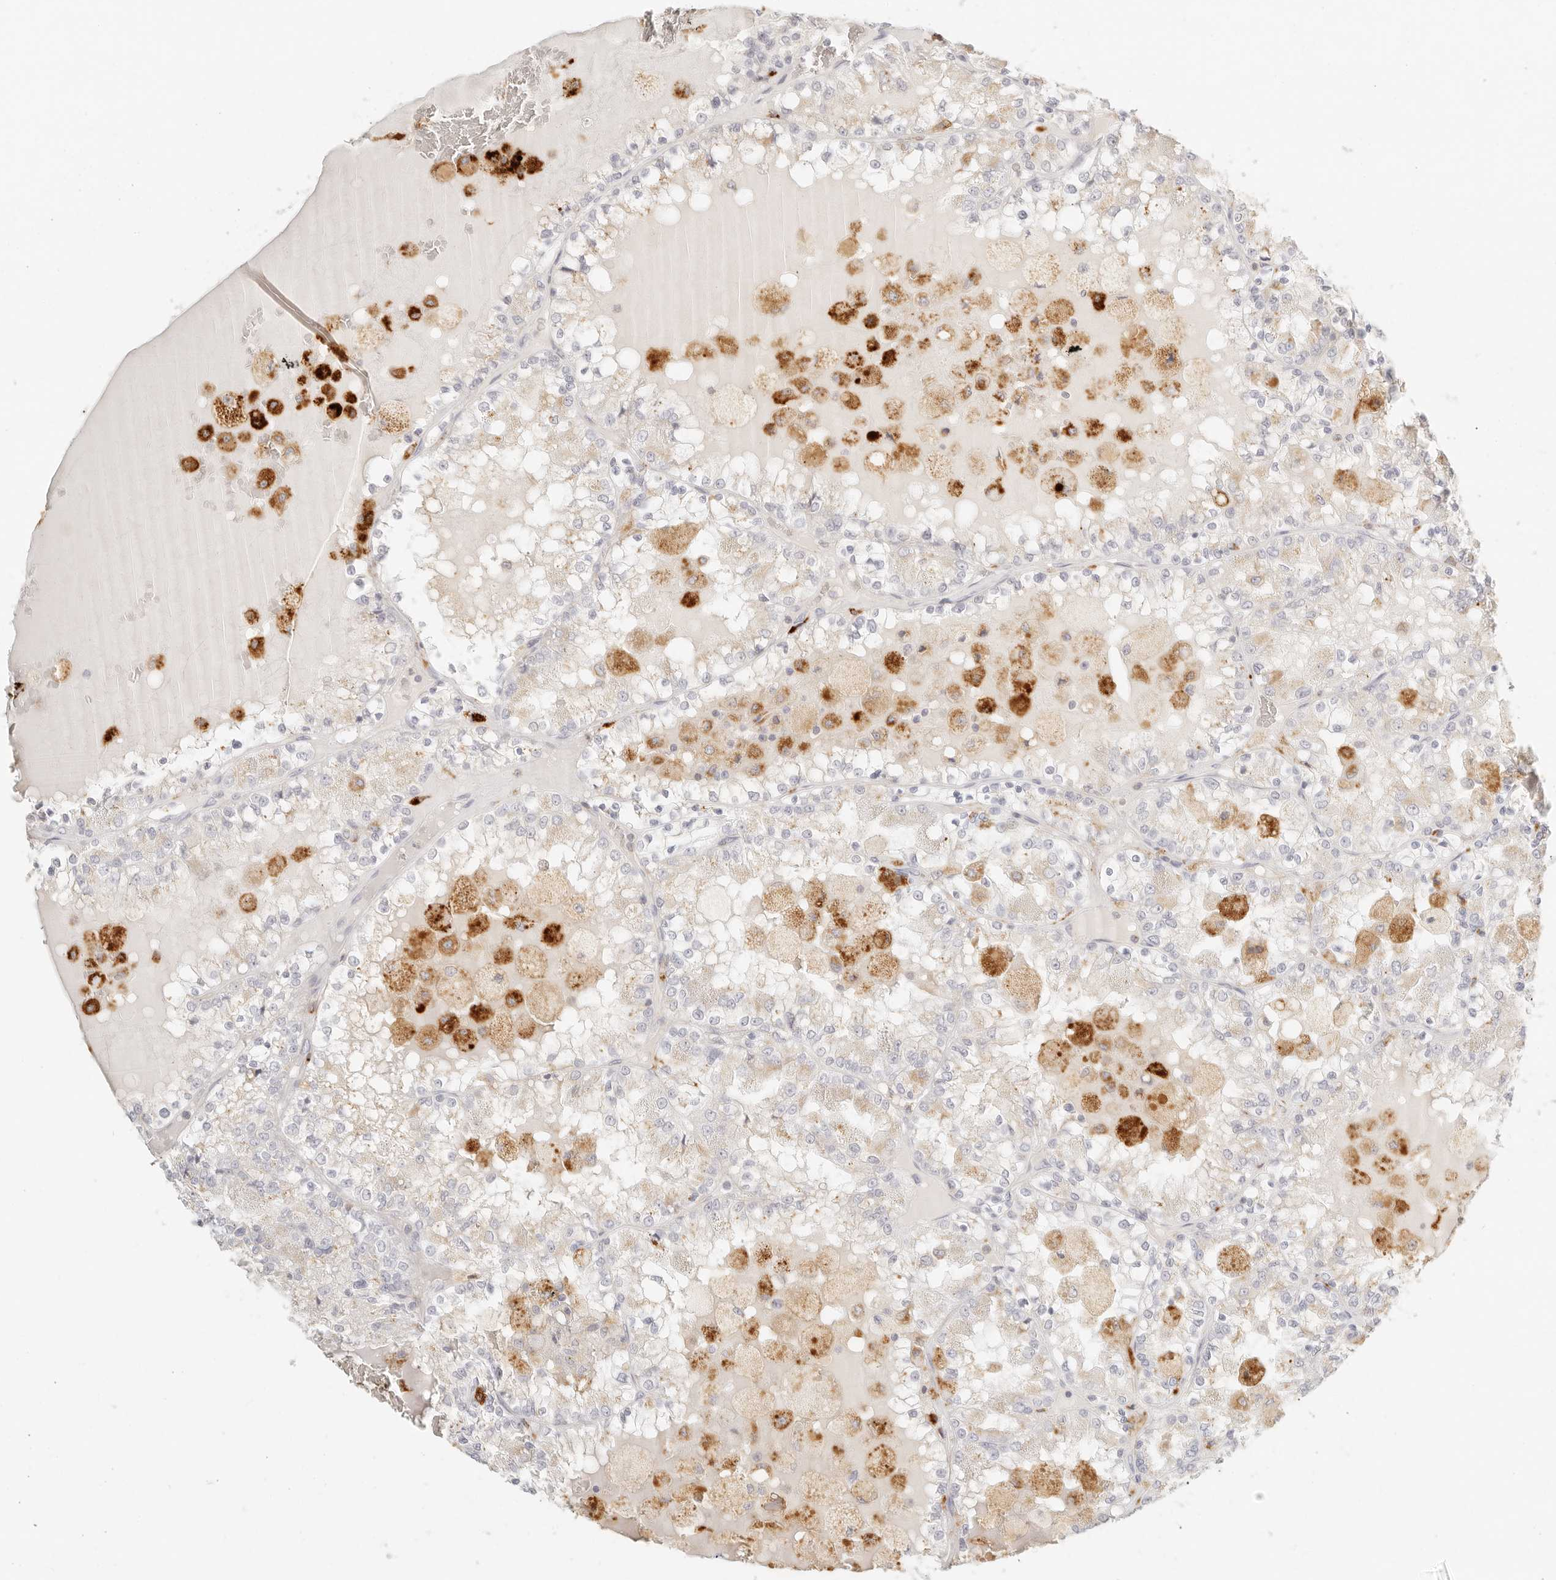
{"staining": {"intensity": "weak", "quantity": "<25%", "location": "cytoplasmic/membranous"}, "tissue": "renal cancer", "cell_type": "Tumor cells", "image_type": "cancer", "snomed": [{"axis": "morphology", "description": "Adenocarcinoma, NOS"}, {"axis": "topography", "description": "Kidney"}], "caption": "Immunohistochemistry image of renal adenocarcinoma stained for a protein (brown), which reveals no staining in tumor cells. (DAB (3,3'-diaminobenzidine) immunohistochemistry, high magnification).", "gene": "RNASET2", "patient": {"sex": "female", "age": 56}}